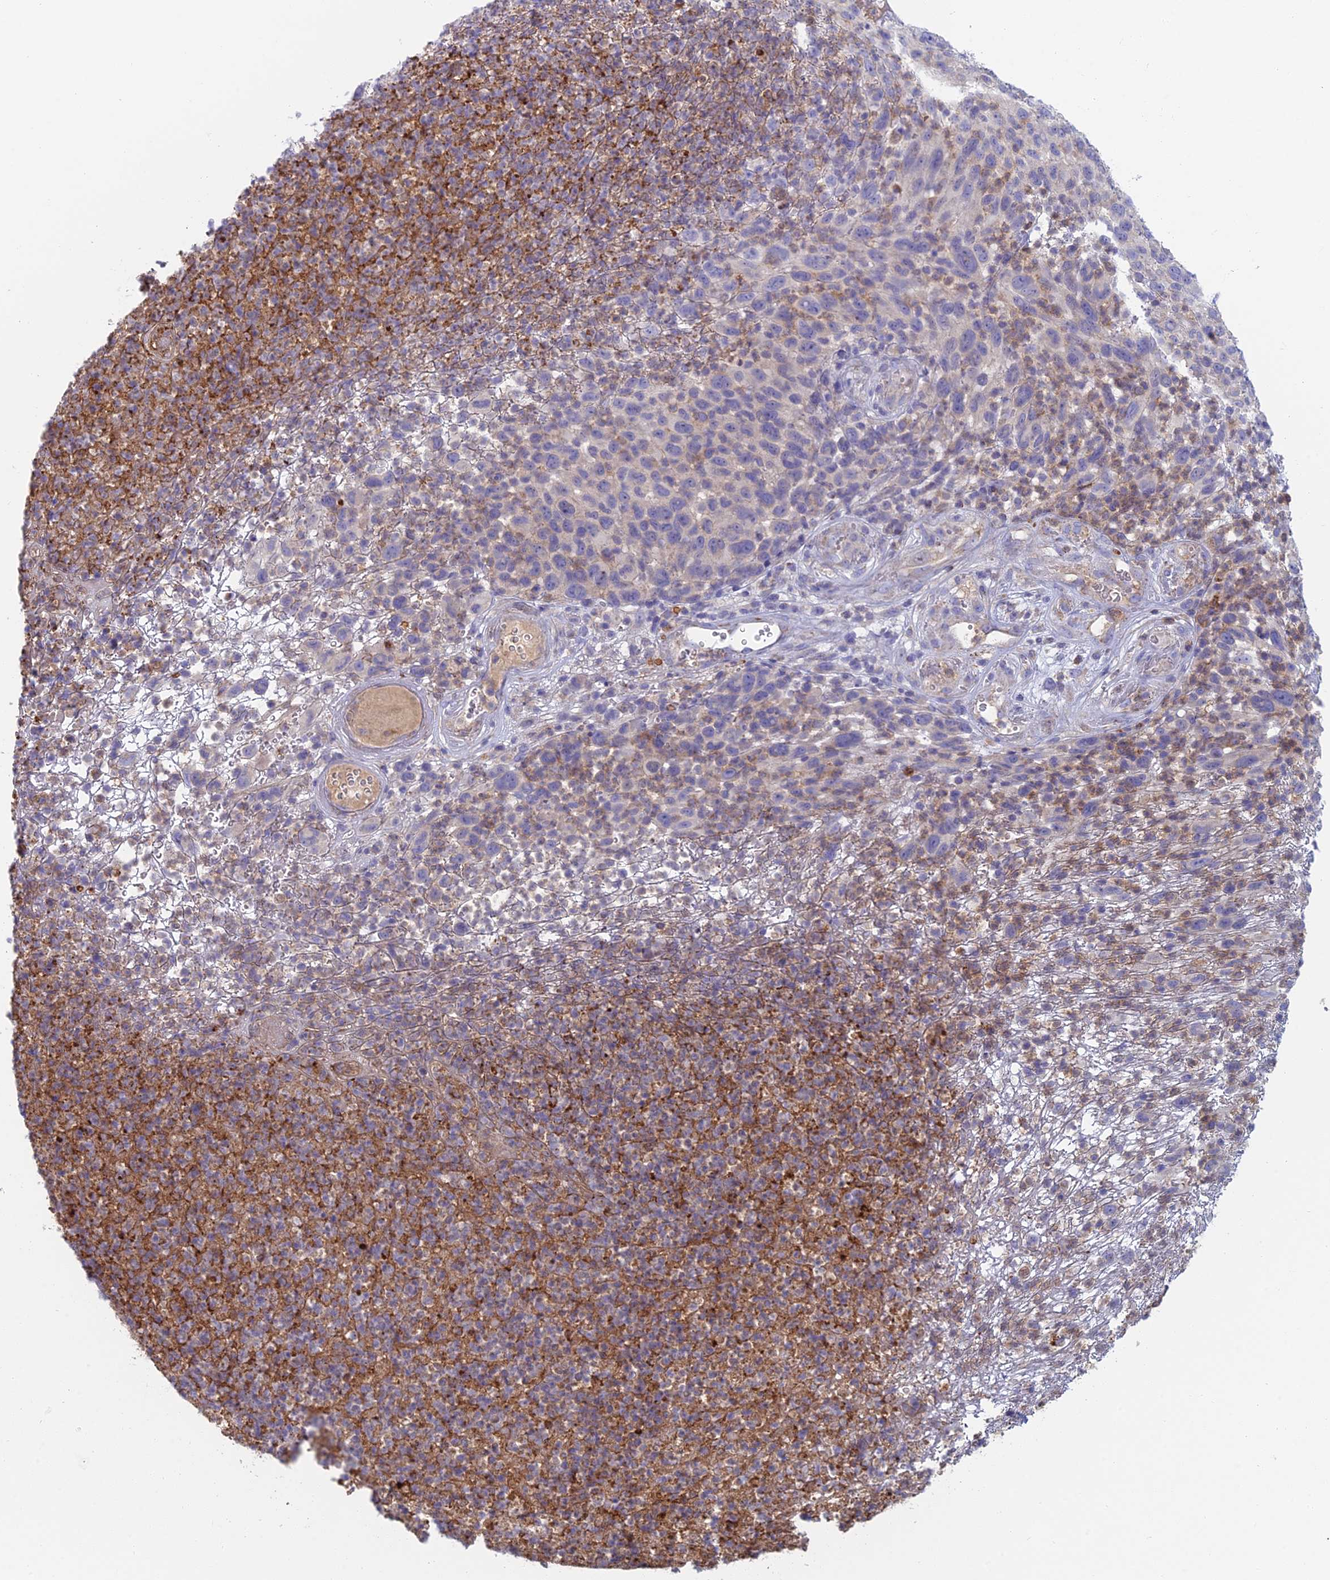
{"staining": {"intensity": "negative", "quantity": "none", "location": "none"}, "tissue": "melanoma", "cell_type": "Tumor cells", "image_type": "cancer", "snomed": [{"axis": "morphology", "description": "Malignant melanoma, NOS"}, {"axis": "topography", "description": "Skin"}], "caption": "High magnification brightfield microscopy of malignant melanoma stained with DAB (3,3'-diaminobenzidine) (brown) and counterstained with hematoxylin (blue): tumor cells show no significant positivity.", "gene": "IFTAP", "patient": {"sex": "male", "age": 49}}